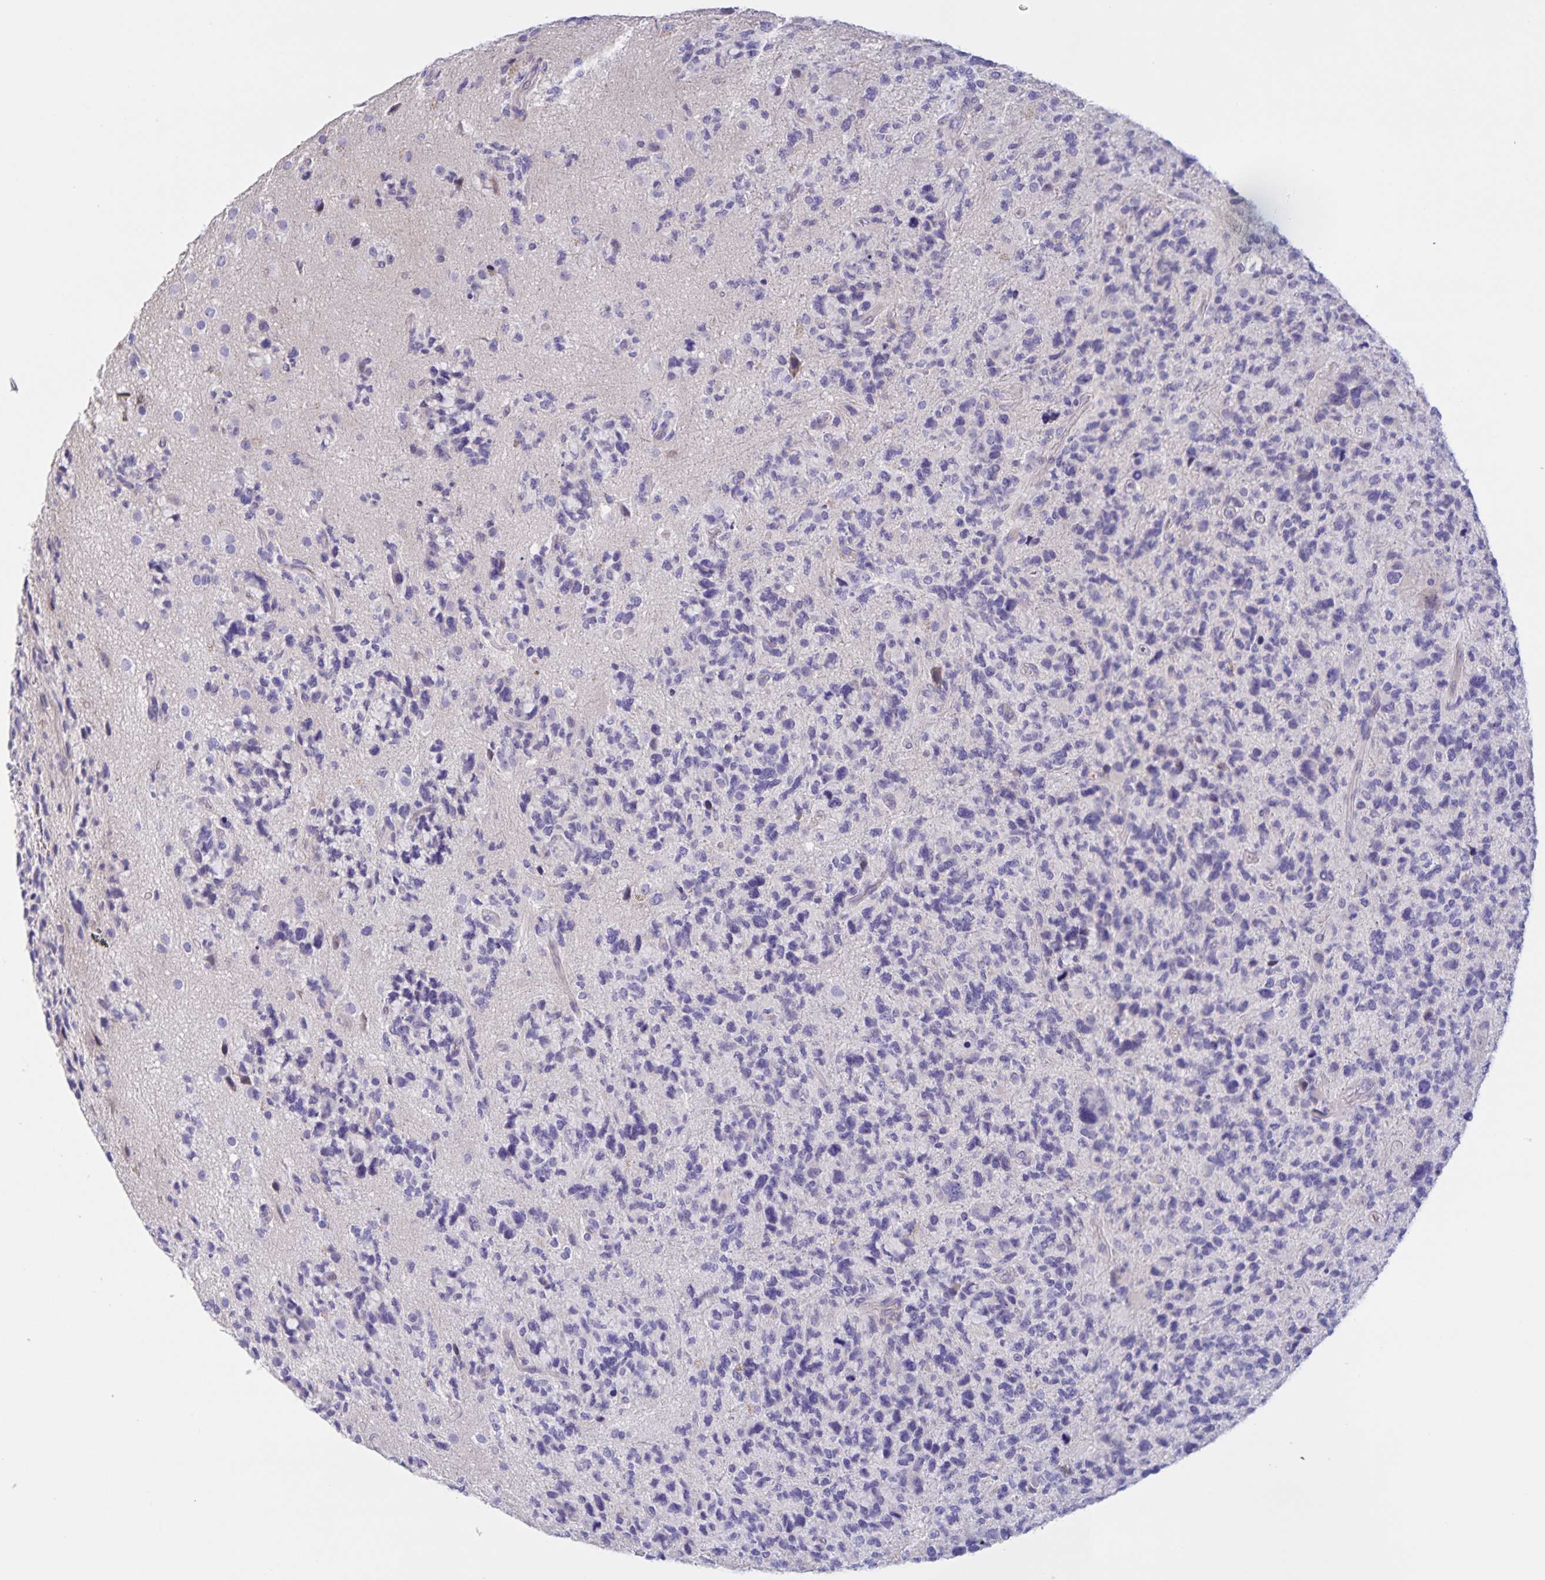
{"staining": {"intensity": "negative", "quantity": "none", "location": "none"}, "tissue": "glioma", "cell_type": "Tumor cells", "image_type": "cancer", "snomed": [{"axis": "morphology", "description": "Glioma, malignant, High grade"}, {"axis": "topography", "description": "Brain"}], "caption": "Protein analysis of glioma shows no significant positivity in tumor cells.", "gene": "DMGDH", "patient": {"sex": "female", "age": 71}}